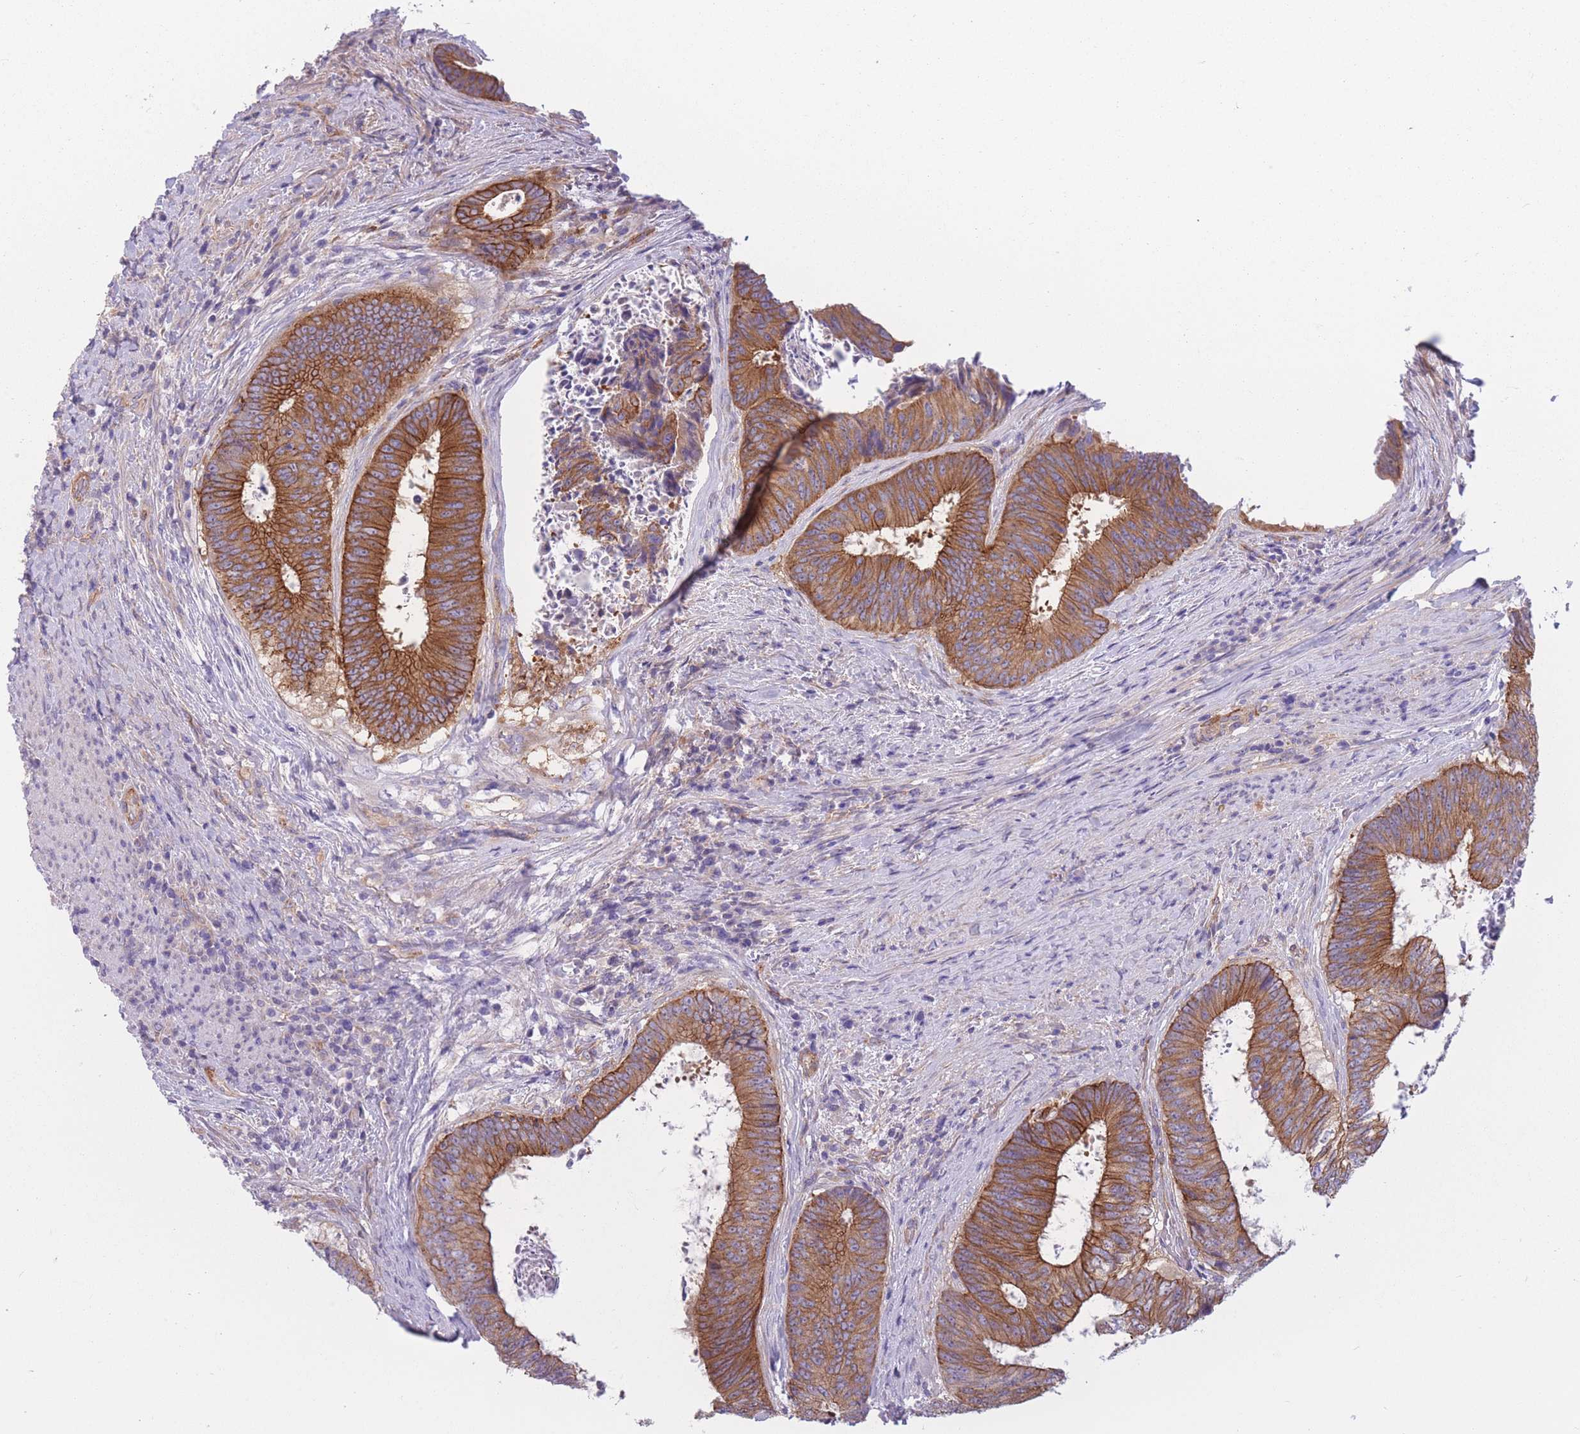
{"staining": {"intensity": "strong", "quantity": ">75%", "location": "cytoplasmic/membranous"}, "tissue": "colorectal cancer", "cell_type": "Tumor cells", "image_type": "cancer", "snomed": [{"axis": "morphology", "description": "Adenocarcinoma, NOS"}, {"axis": "topography", "description": "Rectum"}], "caption": "Human adenocarcinoma (colorectal) stained with a protein marker demonstrates strong staining in tumor cells.", "gene": "SERPINB3", "patient": {"sex": "male", "age": 72}}